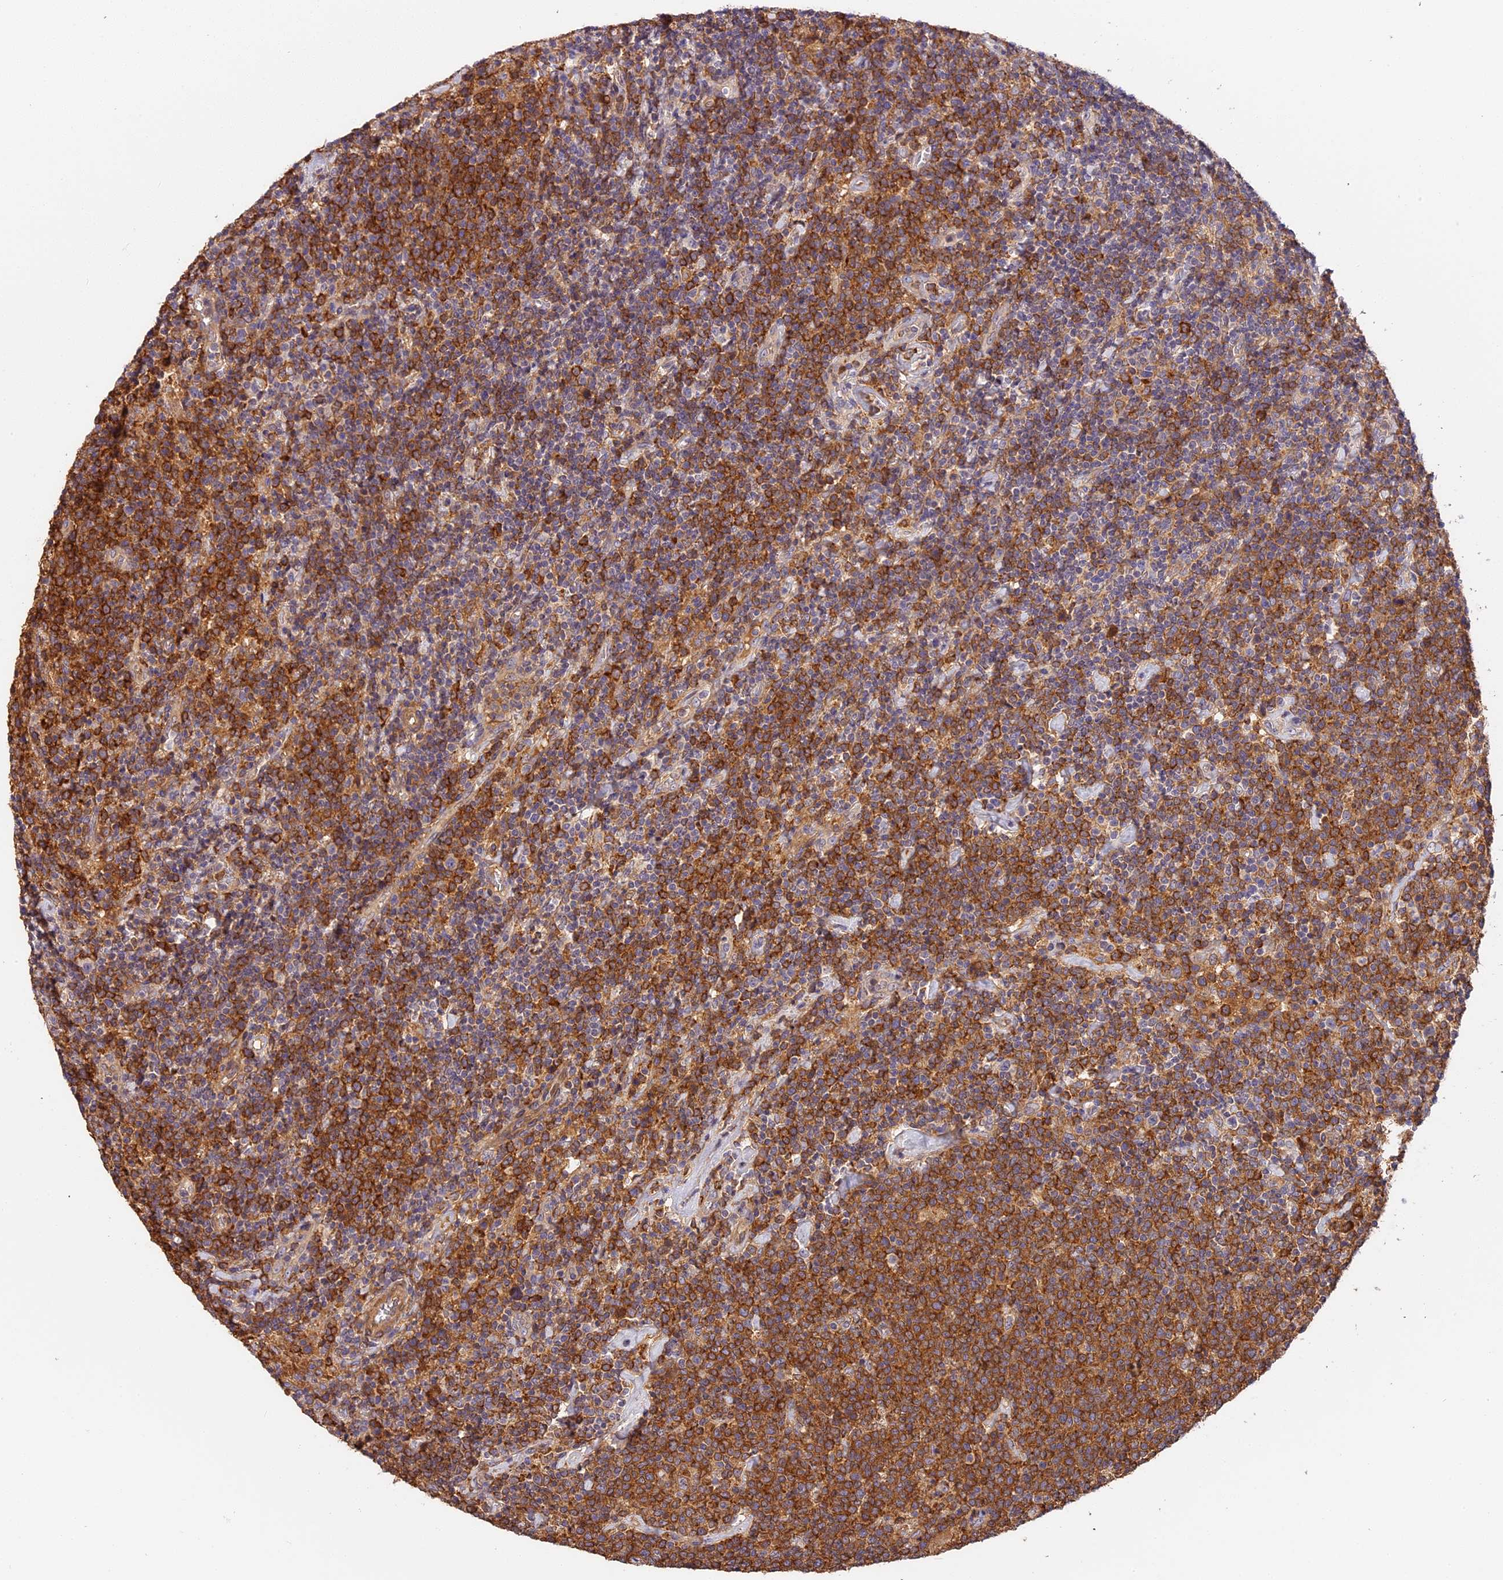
{"staining": {"intensity": "strong", "quantity": "25%-75%", "location": "cytoplasmic/membranous"}, "tissue": "lymphoma", "cell_type": "Tumor cells", "image_type": "cancer", "snomed": [{"axis": "morphology", "description": "Malignant lymphoma, non-Hodgkin's type, High grade"}, {"axis": "topography", "description": "Lymph node"}], "caption": "Lymphoma stained with a brown dye reveals strong cytoplasmic/membranous positive expression in approximately 25%-75% of tumor cells.", "gene": "ARHGAP17", "patient": {"sex": "male", "age": 61}}